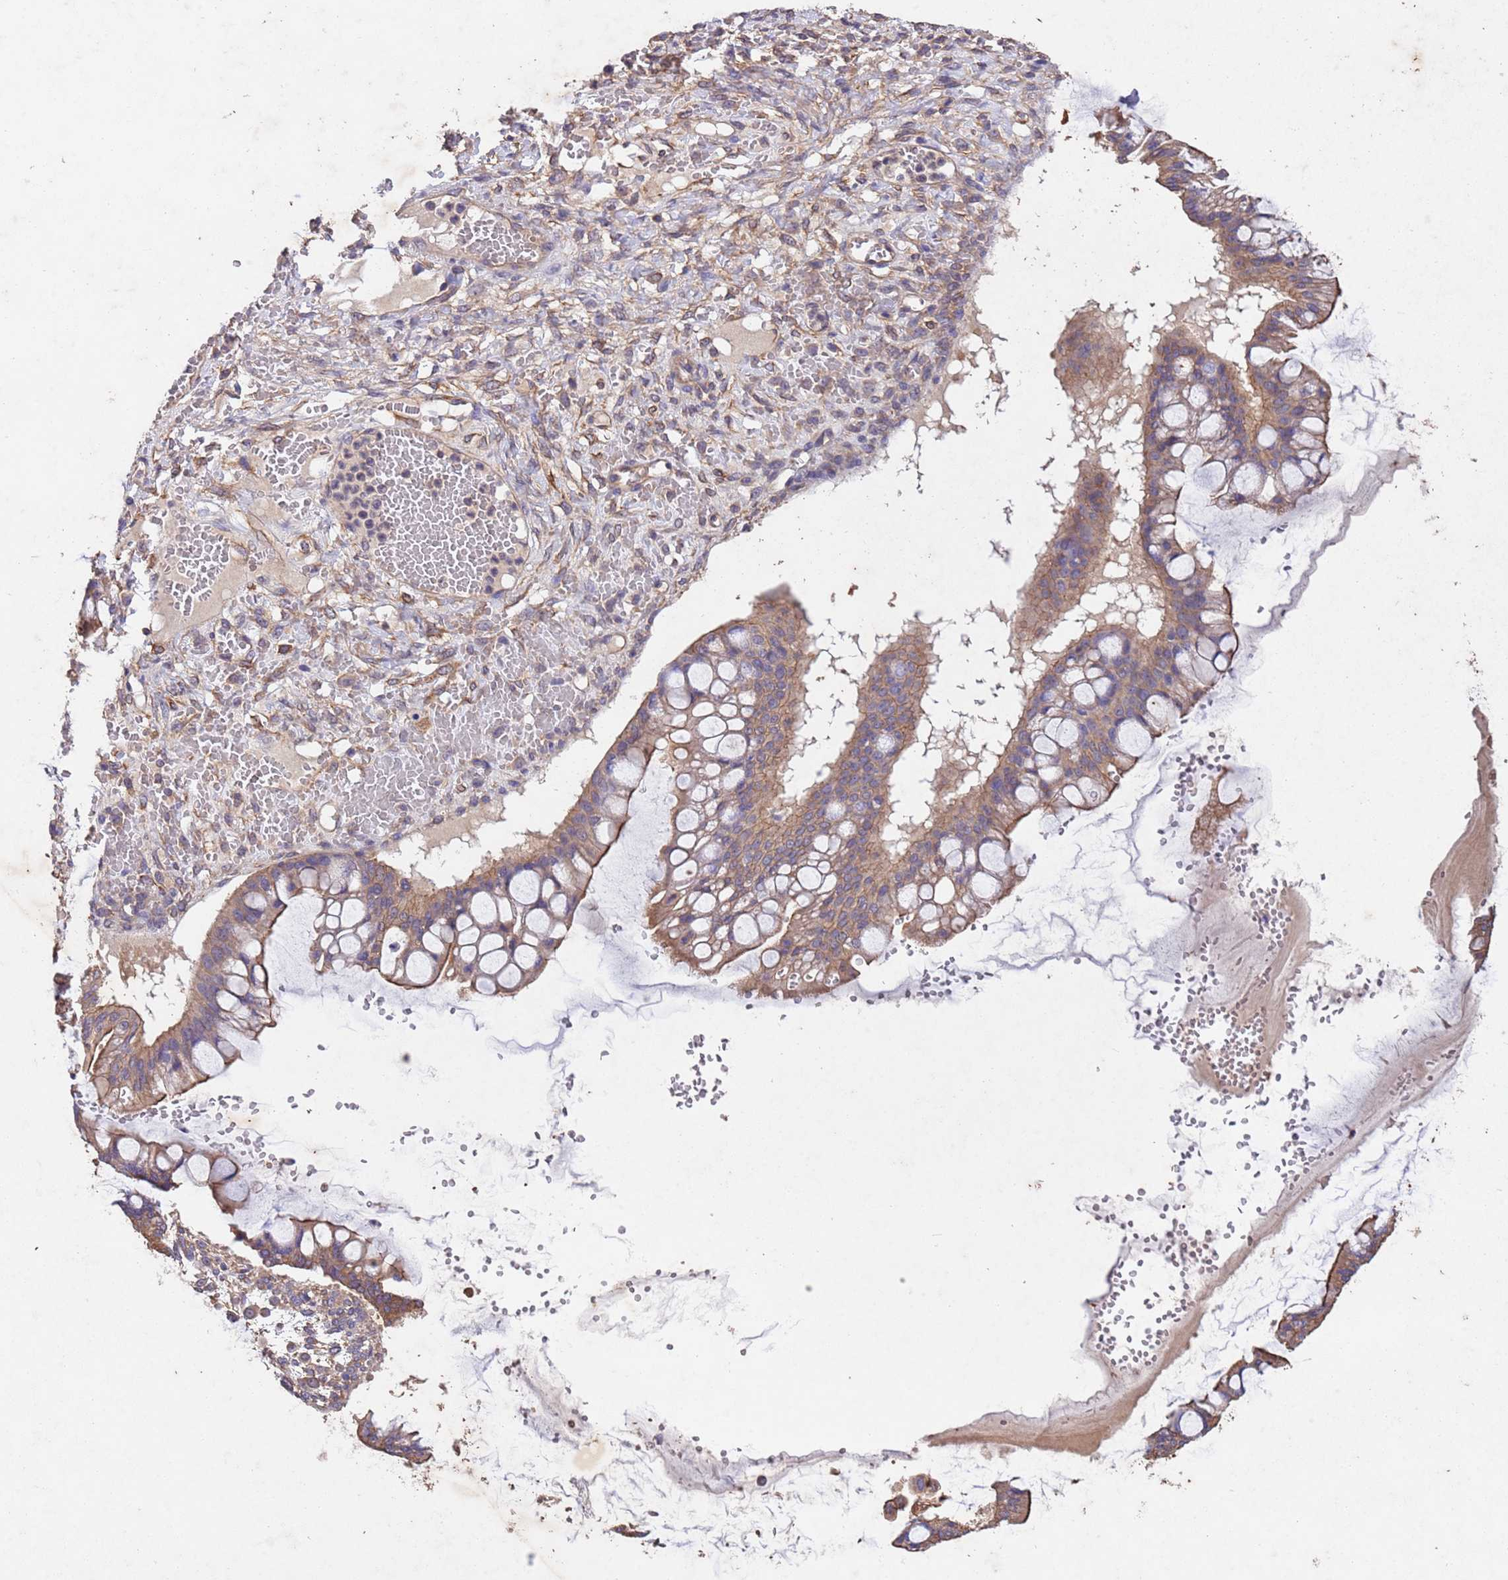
{"staining": {"intensity": "moderate", "quantity": ">75%", "location": "cytoplasmic/membranous"}, "tissue": "ovarian cancer", "cell_type": "Tumor cells", "image_type": "cancer", "snomed": [{"axis": "morphology", "description": "Cystadenocarcinoma, mucinous, NOS"}, {"axis": "topography", "description": "Ovary"}], "caption": "Immunohistochemical staining of human ovarian cancer (mucinous cystadenocarcinoma) displays moderate cytoplasmic/membranous protein positivity in approximately >75% of tumor cells.", "gene": "MTX3", "patient": {"sex": "female", "age": 73}}